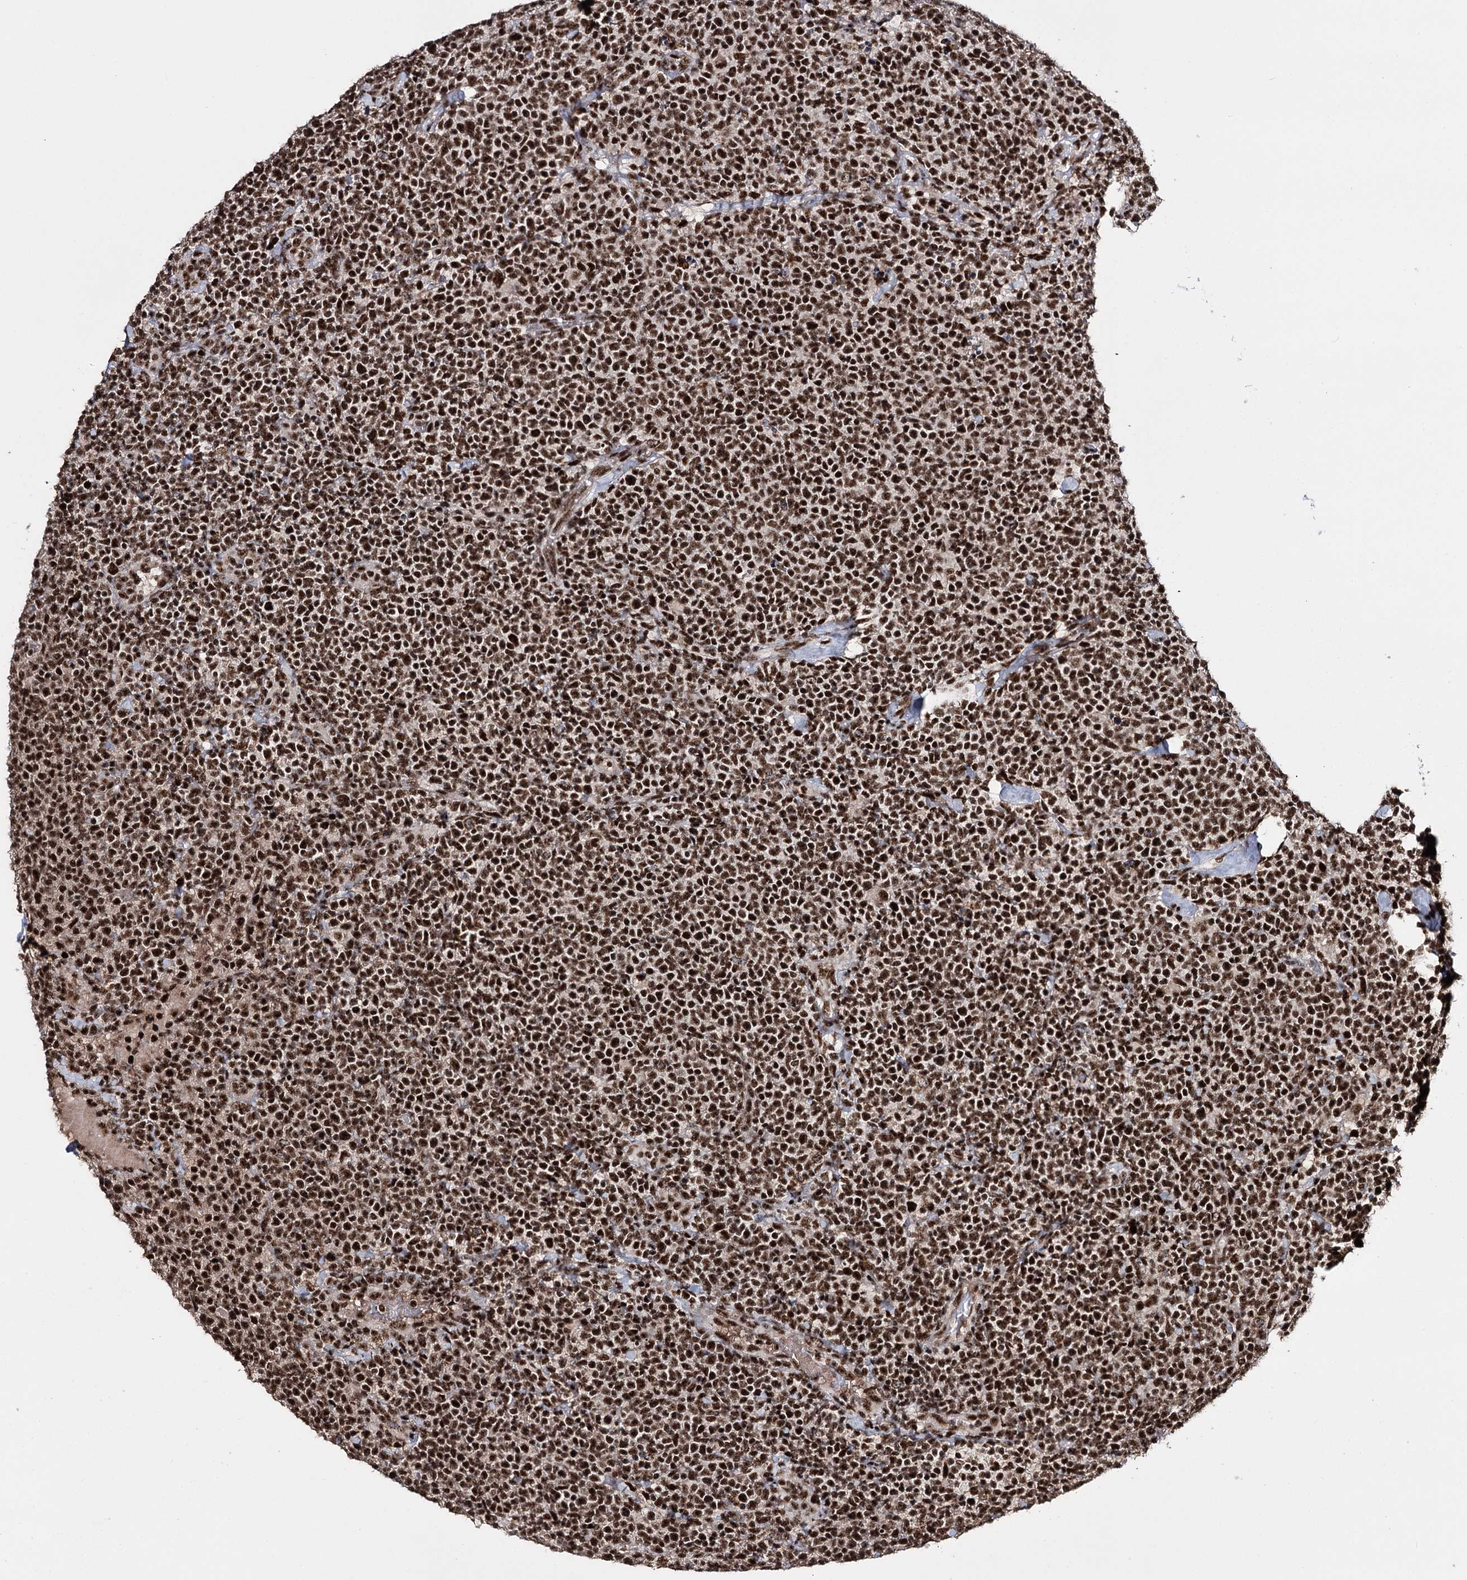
{"staining": {"intensity": "strong", "quantity": ">75%", "location": "nuclear"}, "tissue": "lymphoma", "cell_type": "Tumor cells", "image_type": "cancer", "snomed": [{"axis": "morphology", "description": "Malignant lymphoma, non-Hodgkin's type, High grade"}, {"axis": "topography", "description": "Lymph node"}], "caption": "High-grade malignant lymphoma, non-Hodgkin's type tissue shows strong nuclear staining in about >75% of tumor cells, visualized by immunohistochemistry. The staining was performed using DAB (3,3'-diaminobenzidine) to visualize the protein expression in brown, while the nuclei were stained in blue with hematoxylin (Magnification: 20x).", "gene": "PRPF40A", "patient": {"sex": "male", "age": 61}}